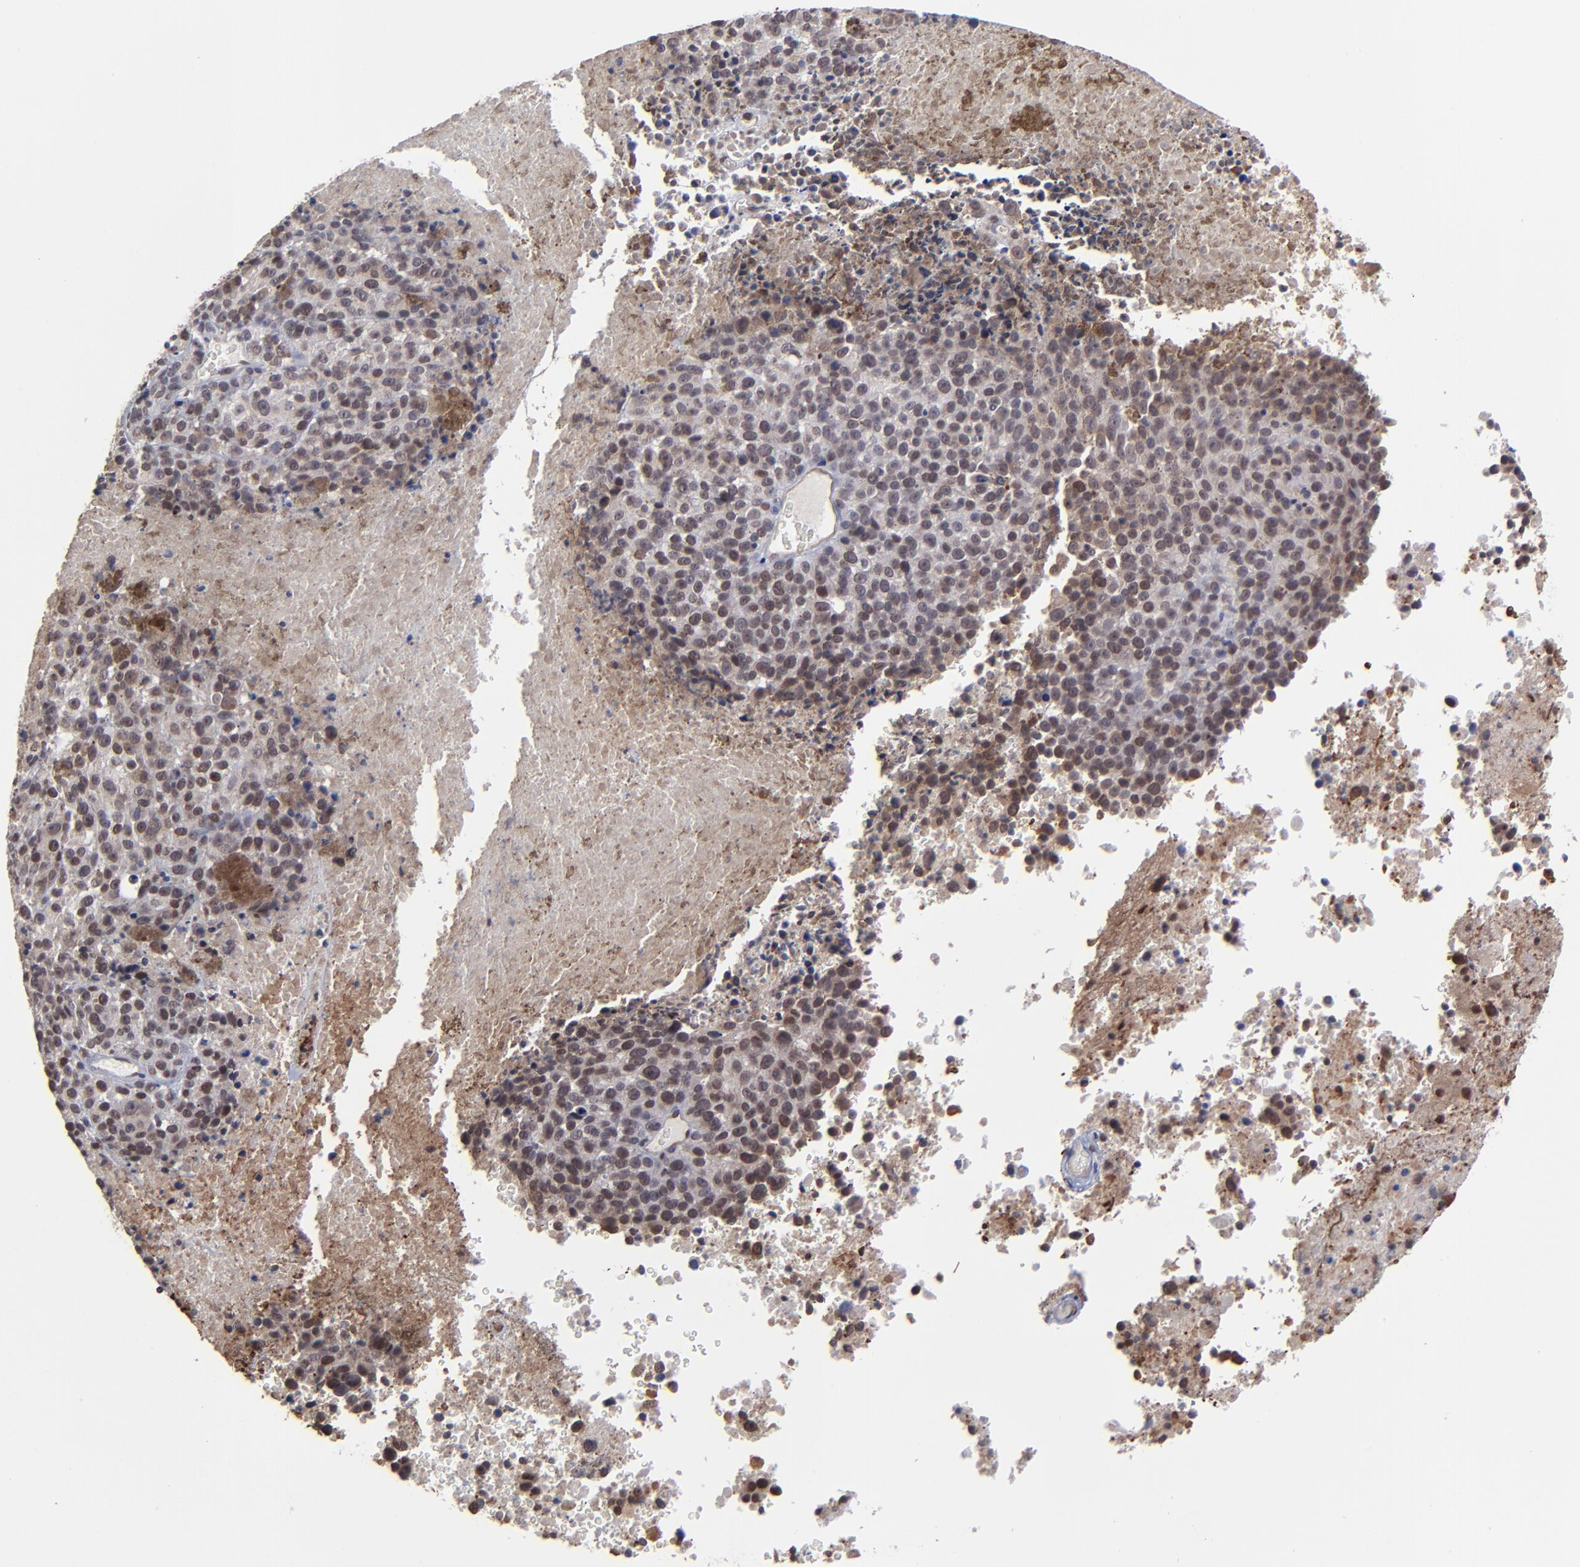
{"staining": {"intensity": "weak", "quantity": "25%-75%", "location": "nuclear"}, "tissue": "melanoma", "cell_type": "Tumor cells", "image_type": "cancer", "snomed": [{"axis": "morphology", "description": "Malignant melanoma, Metastatic site"}, {"axis": "topography", "description": "Cerebral cortex"}], "caption": "There is low levels of weak nuclear positivity in tumor cells of malignant melanoma (metastatic site), as demonstrated by immunohistochemical staining (brown color).", "gene": "ZNF419", "patient": {"sex": "female", "age": 52}}